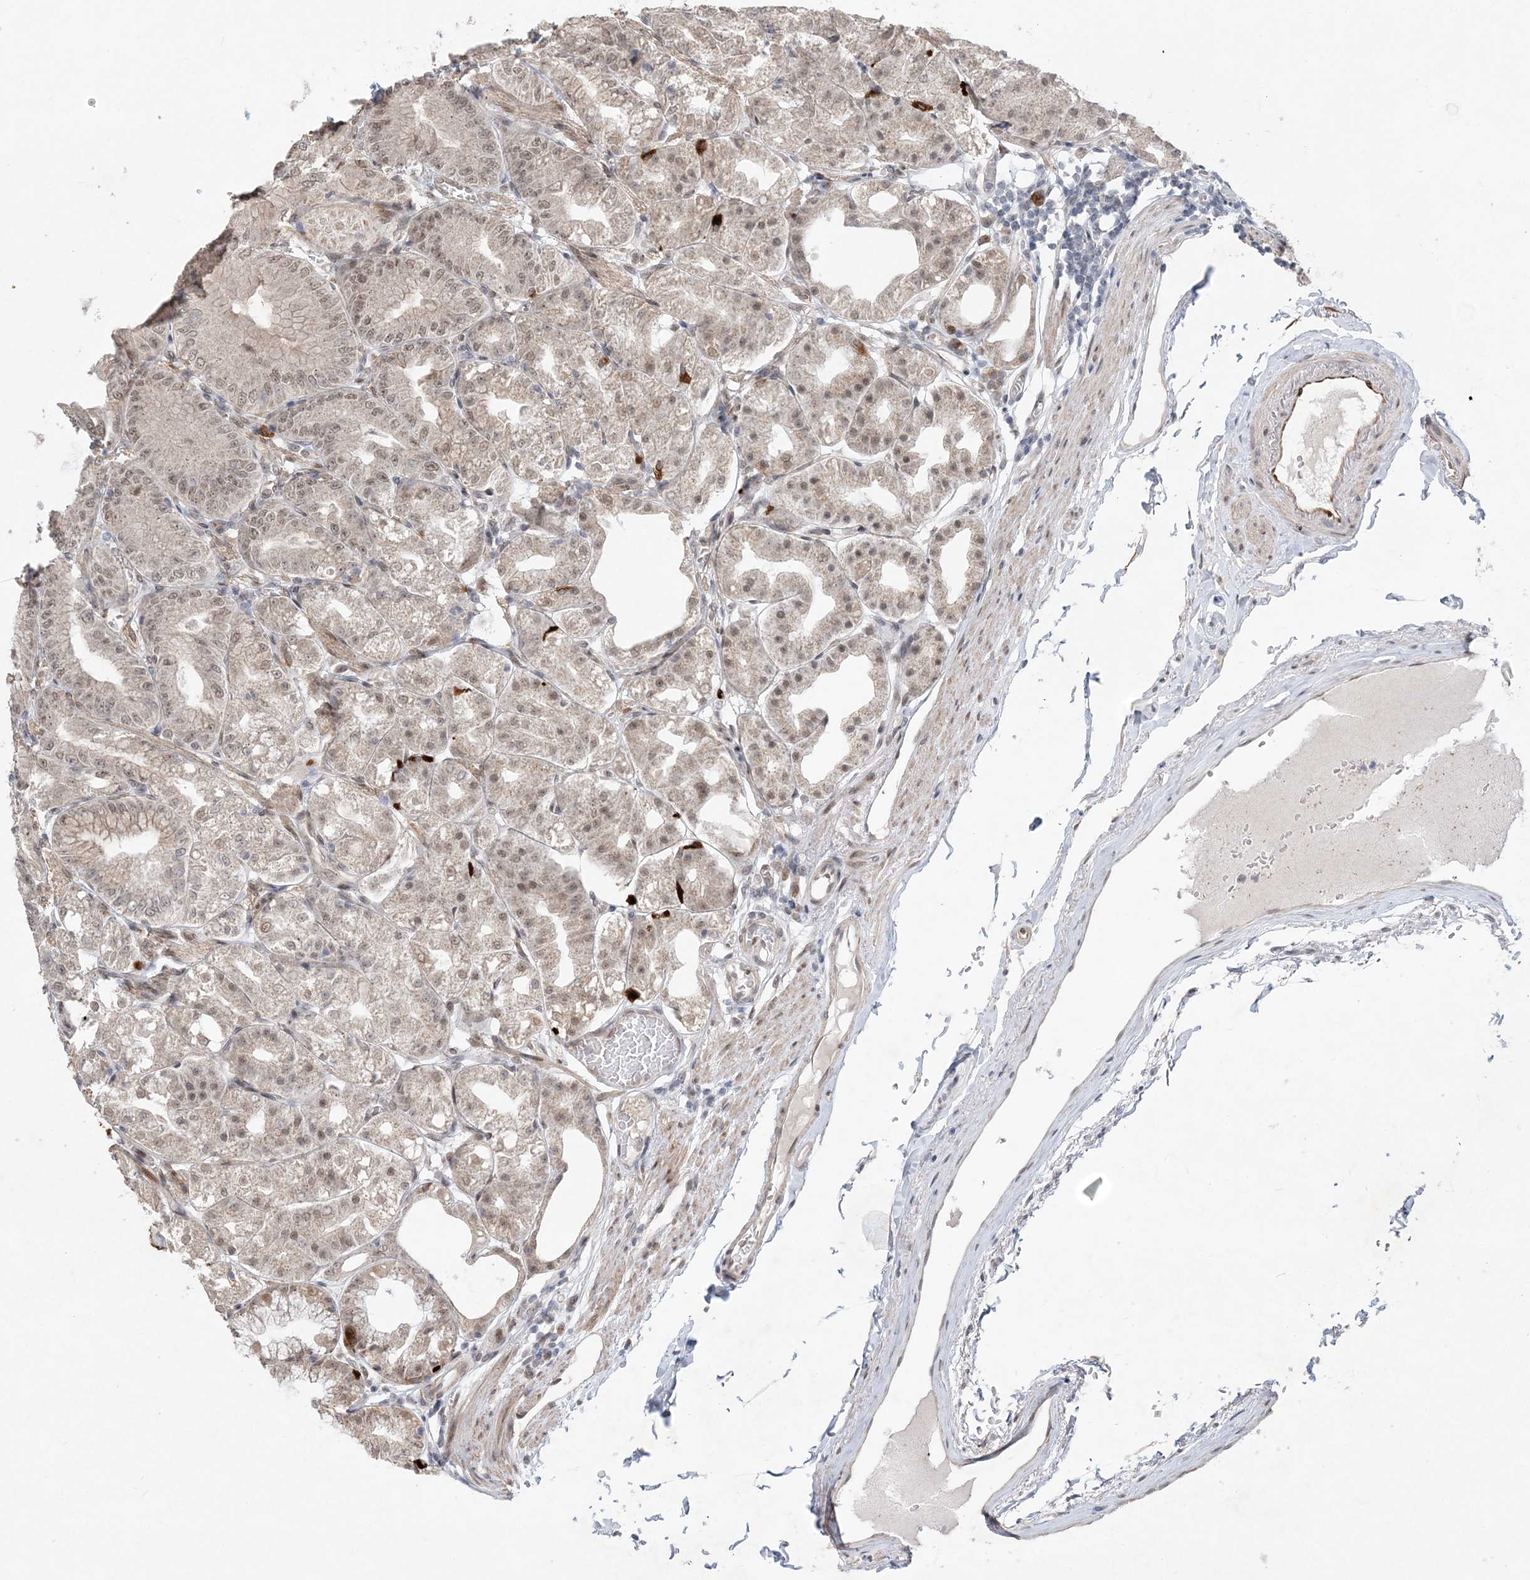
{"staining": {"intensity": "moderate", "quantity": "25%-75%", "location": "nuclear"}, "tissue": "stomach", "cell_type": "Glandular cells", "image_type": "normal", "snomed": [{"axis": "morphology", "description": "Normal tissue, NOS"}, {"axis": "topography", "description": "Stomach, lower"}], "caption": "Protein expression analysis of unremarkable human stomach reveals moderate nuclear expression in about 25%-75% of glandular cells.", "gene": "WAC", "patient": {"sex": "male", "age": 71}}